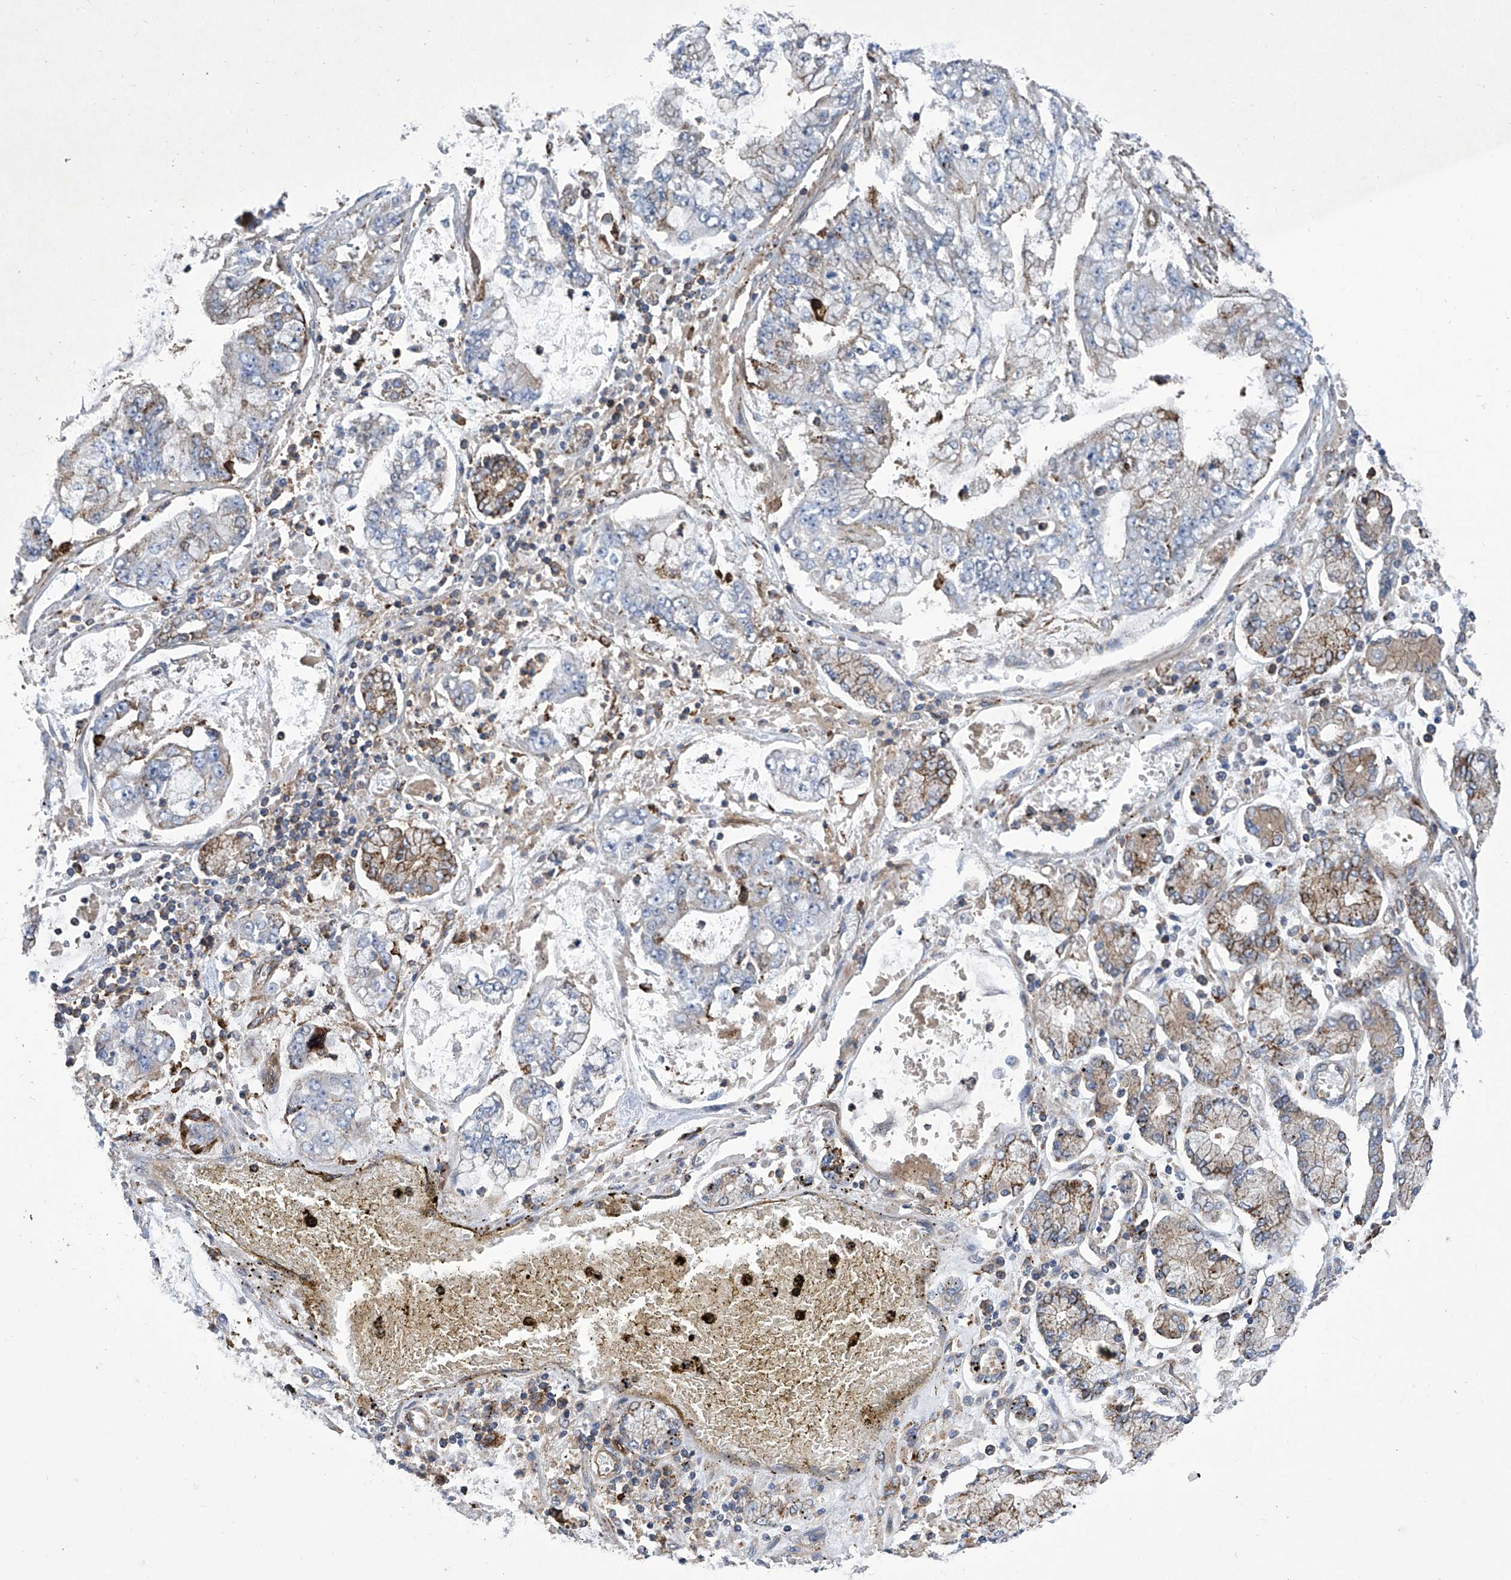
{"staining": {"intensity": "weak", "quantity": "<25%", "location": "cytoplasmic/membranous"}, "tissue": "stomach cancer", "cell_type": "Tumor cells", "image_type": "cancer", "snomed": [{"axis": "morphology", "description": "Adenocarcinoma, NOS"}, {"axis": "topography", "description": "Stomach"}], "caption": "High power microscopy image of an IHC micrograph of stomach adenocarcinoma, revealing no significant expression in tumor cells.", "gene": "SMAP1", "patient": {"sex": "male", "age": 76}}